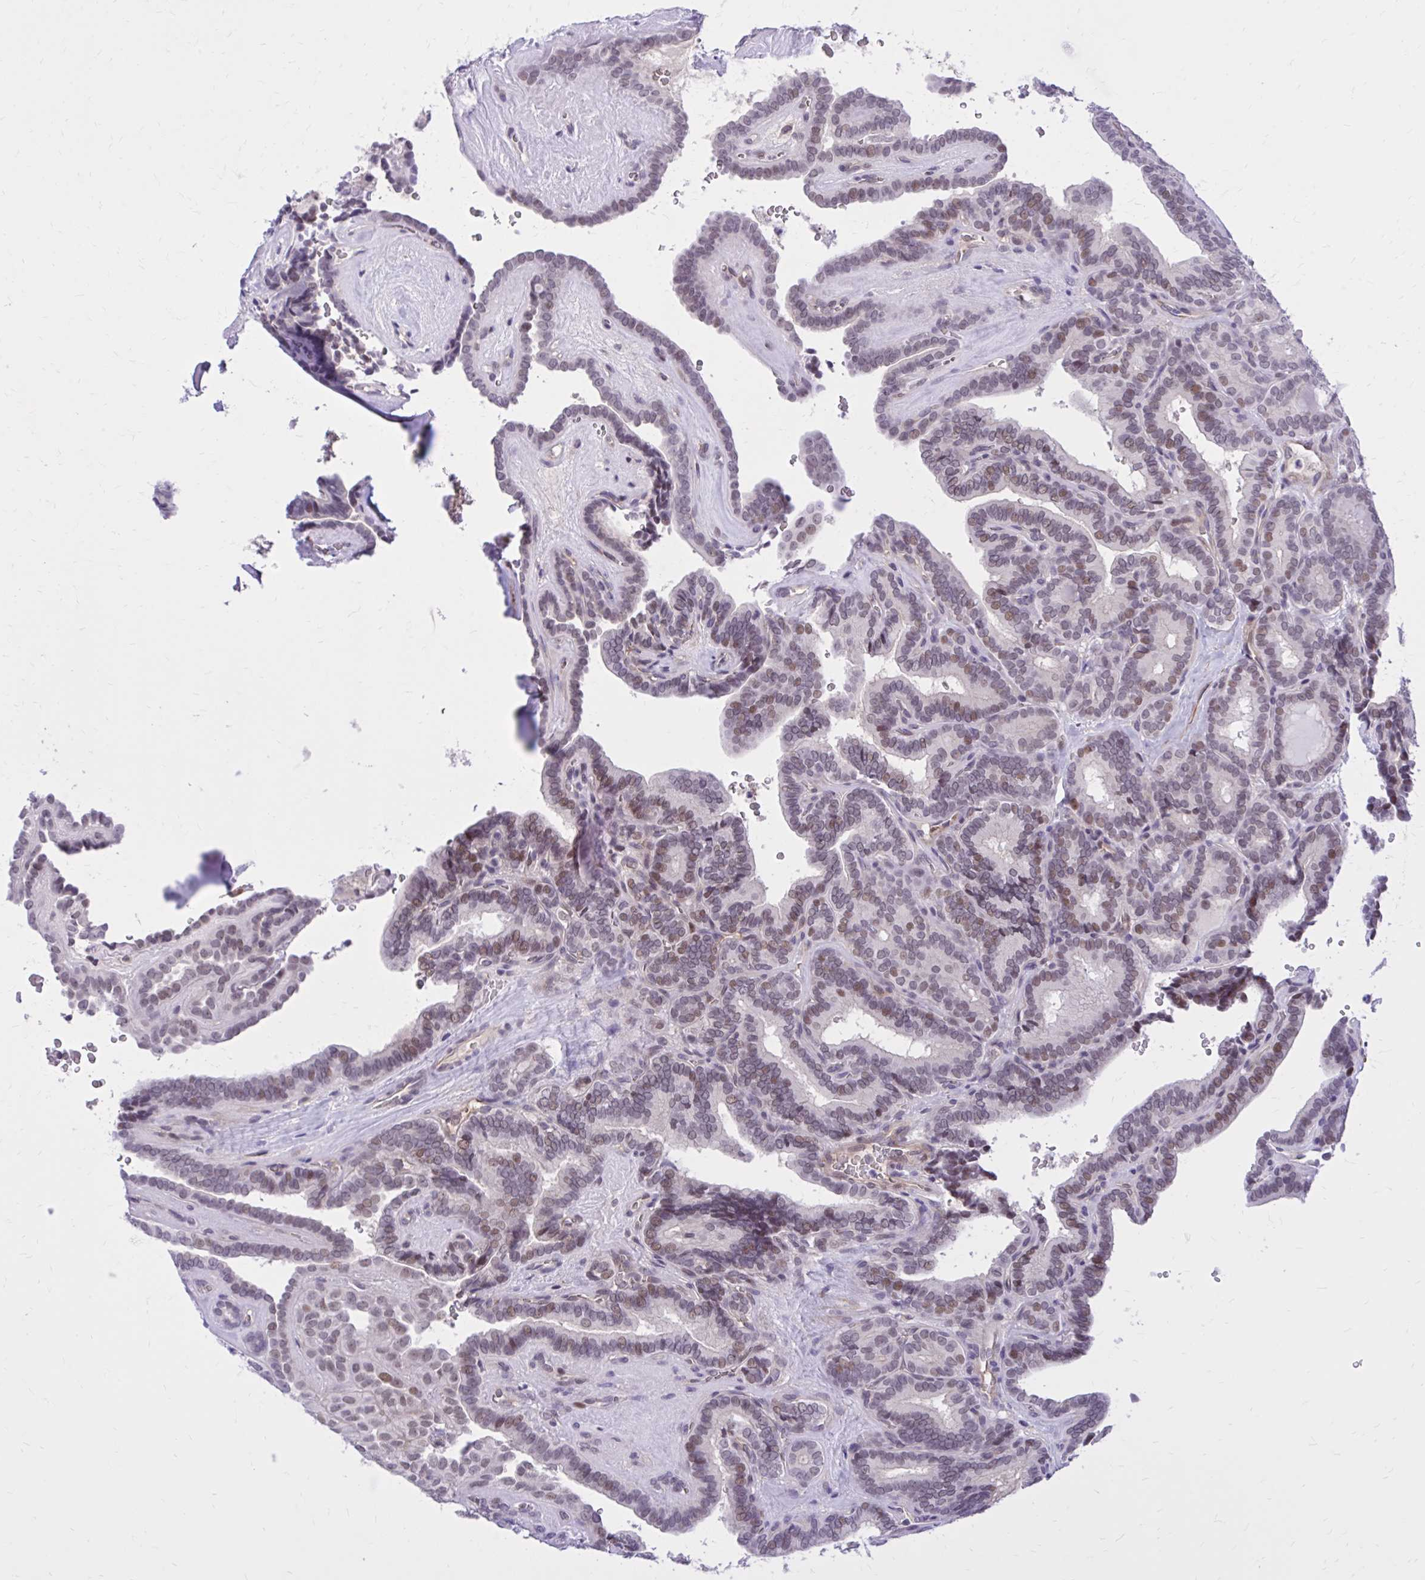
{"staining": {"intensity": "moderate", "quantity": "25%-75%", "location": "nuclear"}, "tissue": "thyroid cancer", "cell_type": "Tumor cells", "image_type": "cancer", "snomed": [{"axis": "morphology", "description": "Papillary adenocarcinoma, NOS"}, {"axis": "topography", "description": "Thyroid gland"}], "caption": "Tumor cells demonstrate moderate nuclear expression in about 25%-75% of cells in thyroid cancer.", "gene": "ZBTB25", "patient": {"sex": "female", "age": 21}}